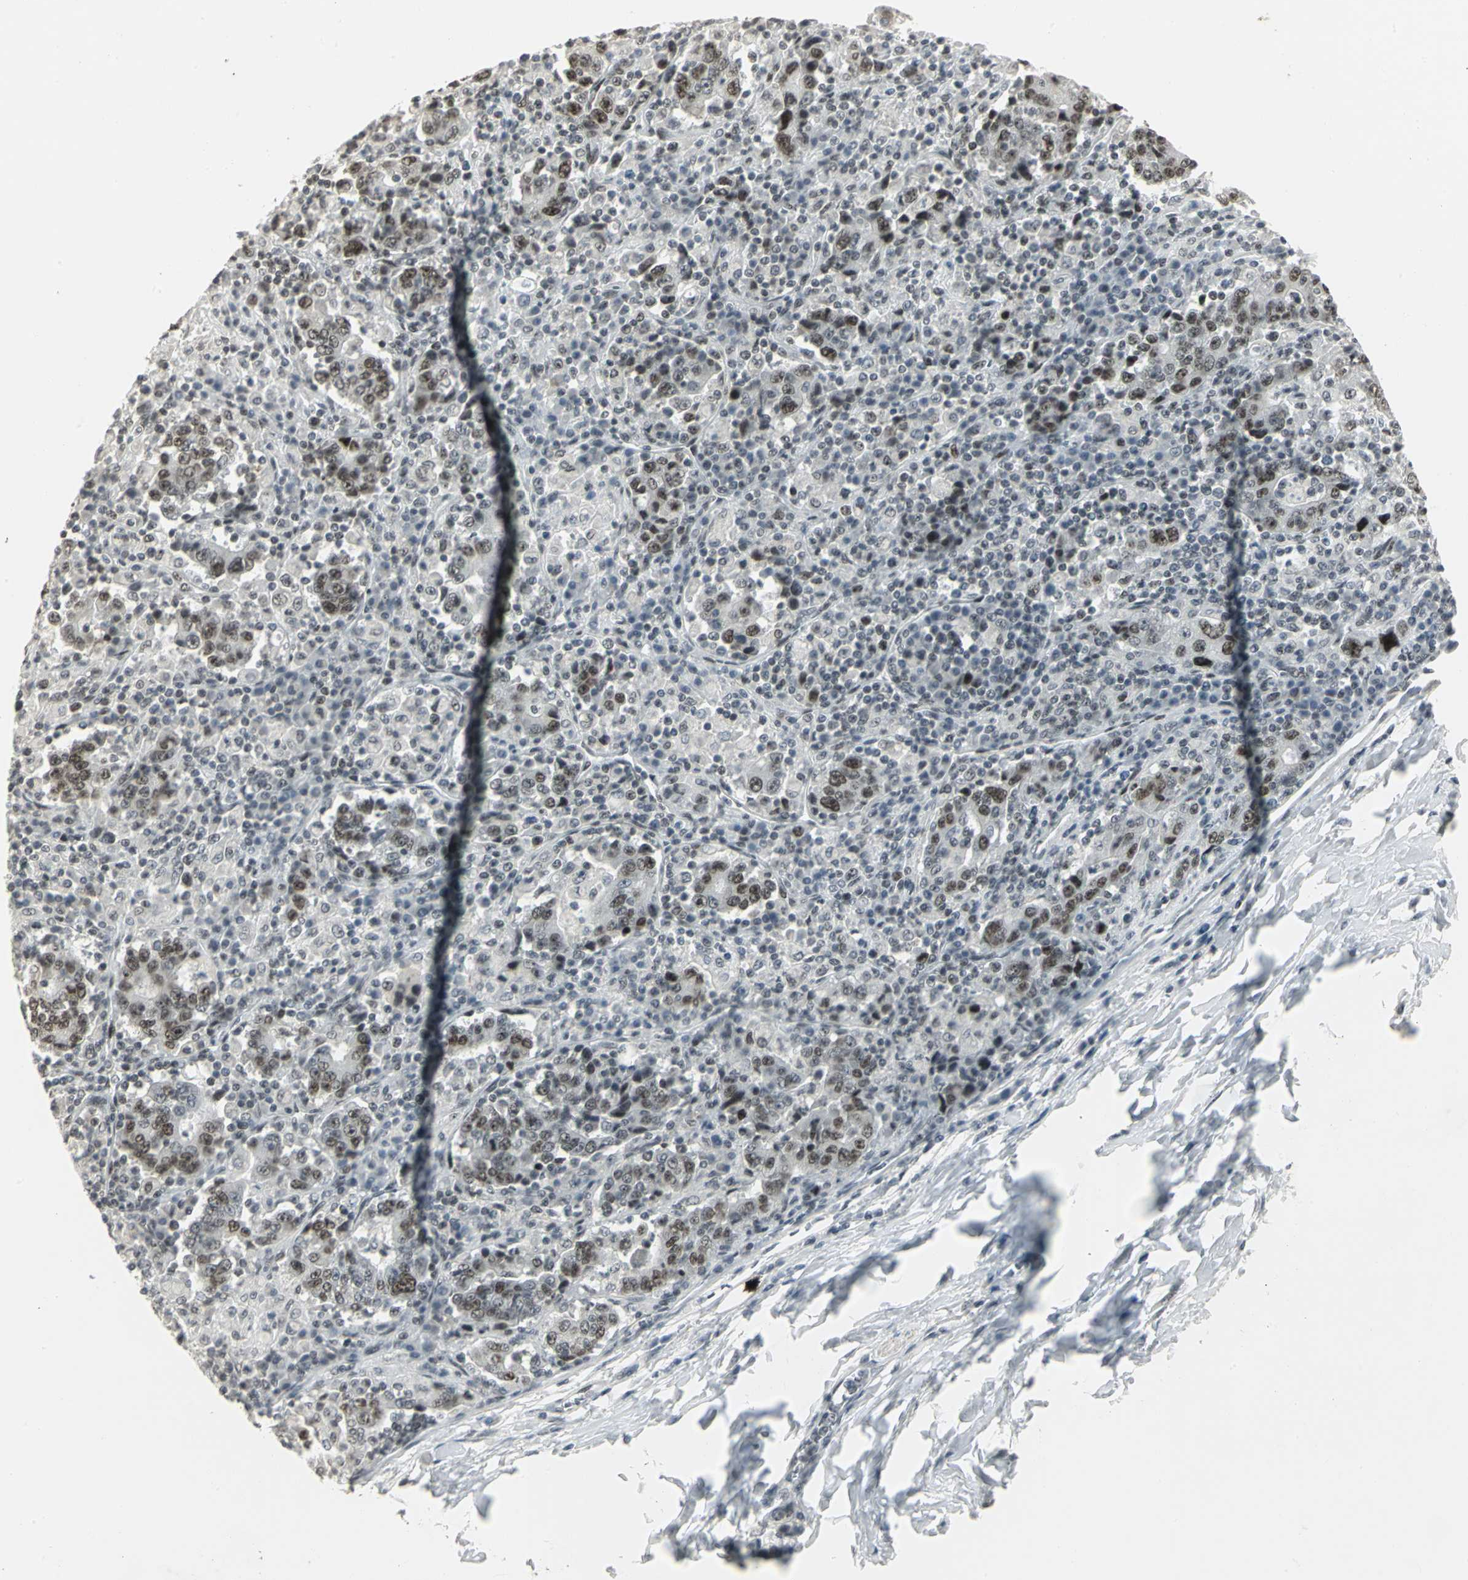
{"staining": {"intensity": "moderate", "quantity": ">75%", "location": "nuclear"}, "tissue": "stomach cancer", "cell_type": "Tumor cells", "image_type": "cancer", "snomed": [{"axis": "morphology", "description": "Normal tissue, NOS"}, {"axis": "morphology", "description": "Adenocarcinoma, NOS"}, {"axis": "topography", "description": "Stomach, upper"}, {"axis": "topography", "description": "Stomach"}], "caption": "Immunohistochemical staining of adenocarcinoma (stomach) demonstrates moderate nuclear protein expression in approximately >75% of tumor cells.", "gene": "CBX3", "patient": {"sex": "male", "age": 59}}